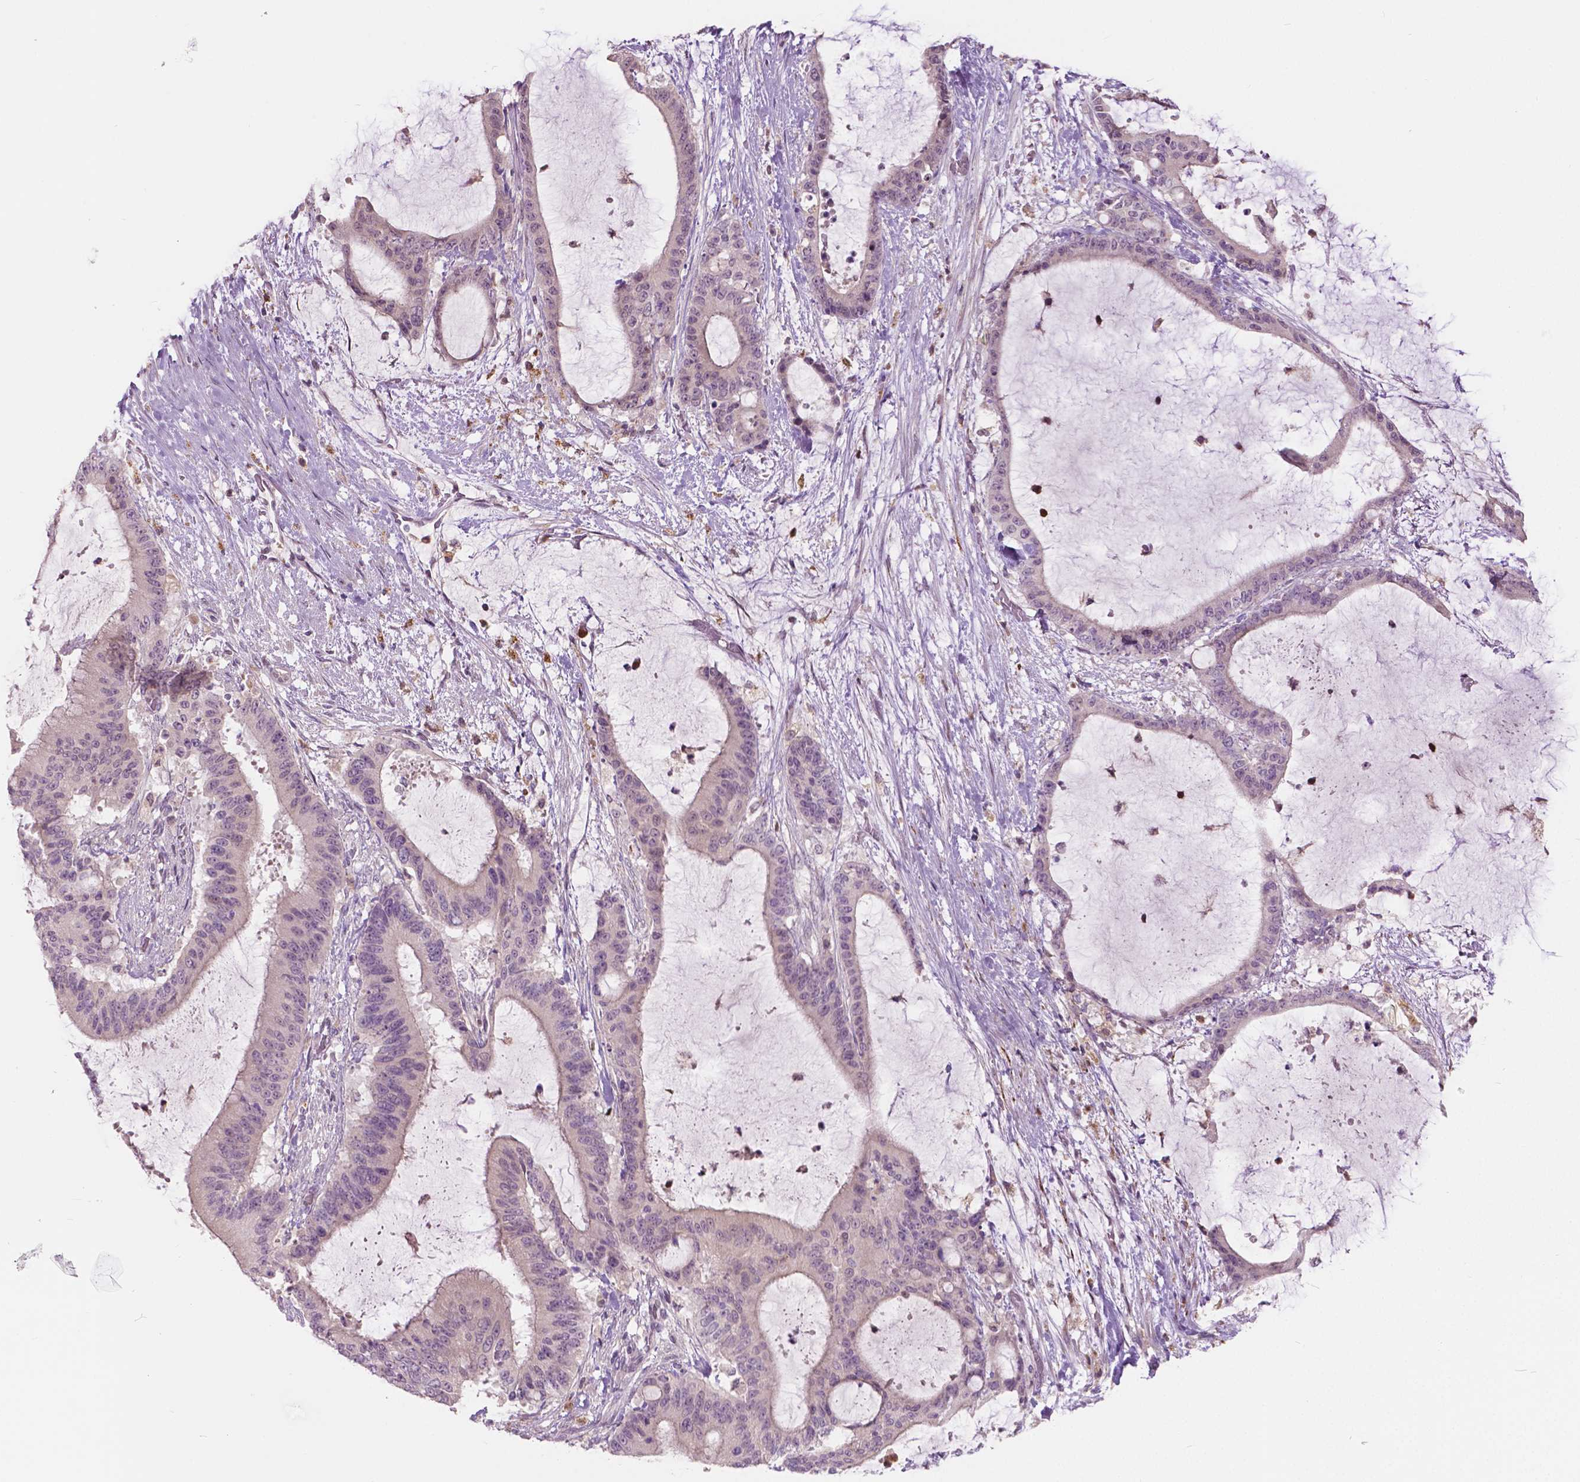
{"staining": {"intensity": "negative", "quantity": "none", "location": "none"}, "tissue": "liver cancer", "cell_type": "Tumor cells", "image_type": "cancer", "snomed": [{"axis": "morphology", "description": "Normal tissue, NOS"}, {"axis": "morphology", "description": "Cholangiocarcinoma"}, {"axis": "topography", "description": "Liver"}, {"axis": "topography", "description": "Peripheral nerve tissue"}], "caption": "This micrograph is of cholangiocarcinoma (liver) stained with IHC to label a protein in brown with the nuclei are counter-stained blue. There is no expression in tumor cells.", "gene": "DLX6", "patient": {"sex": "female", "age": 73}}